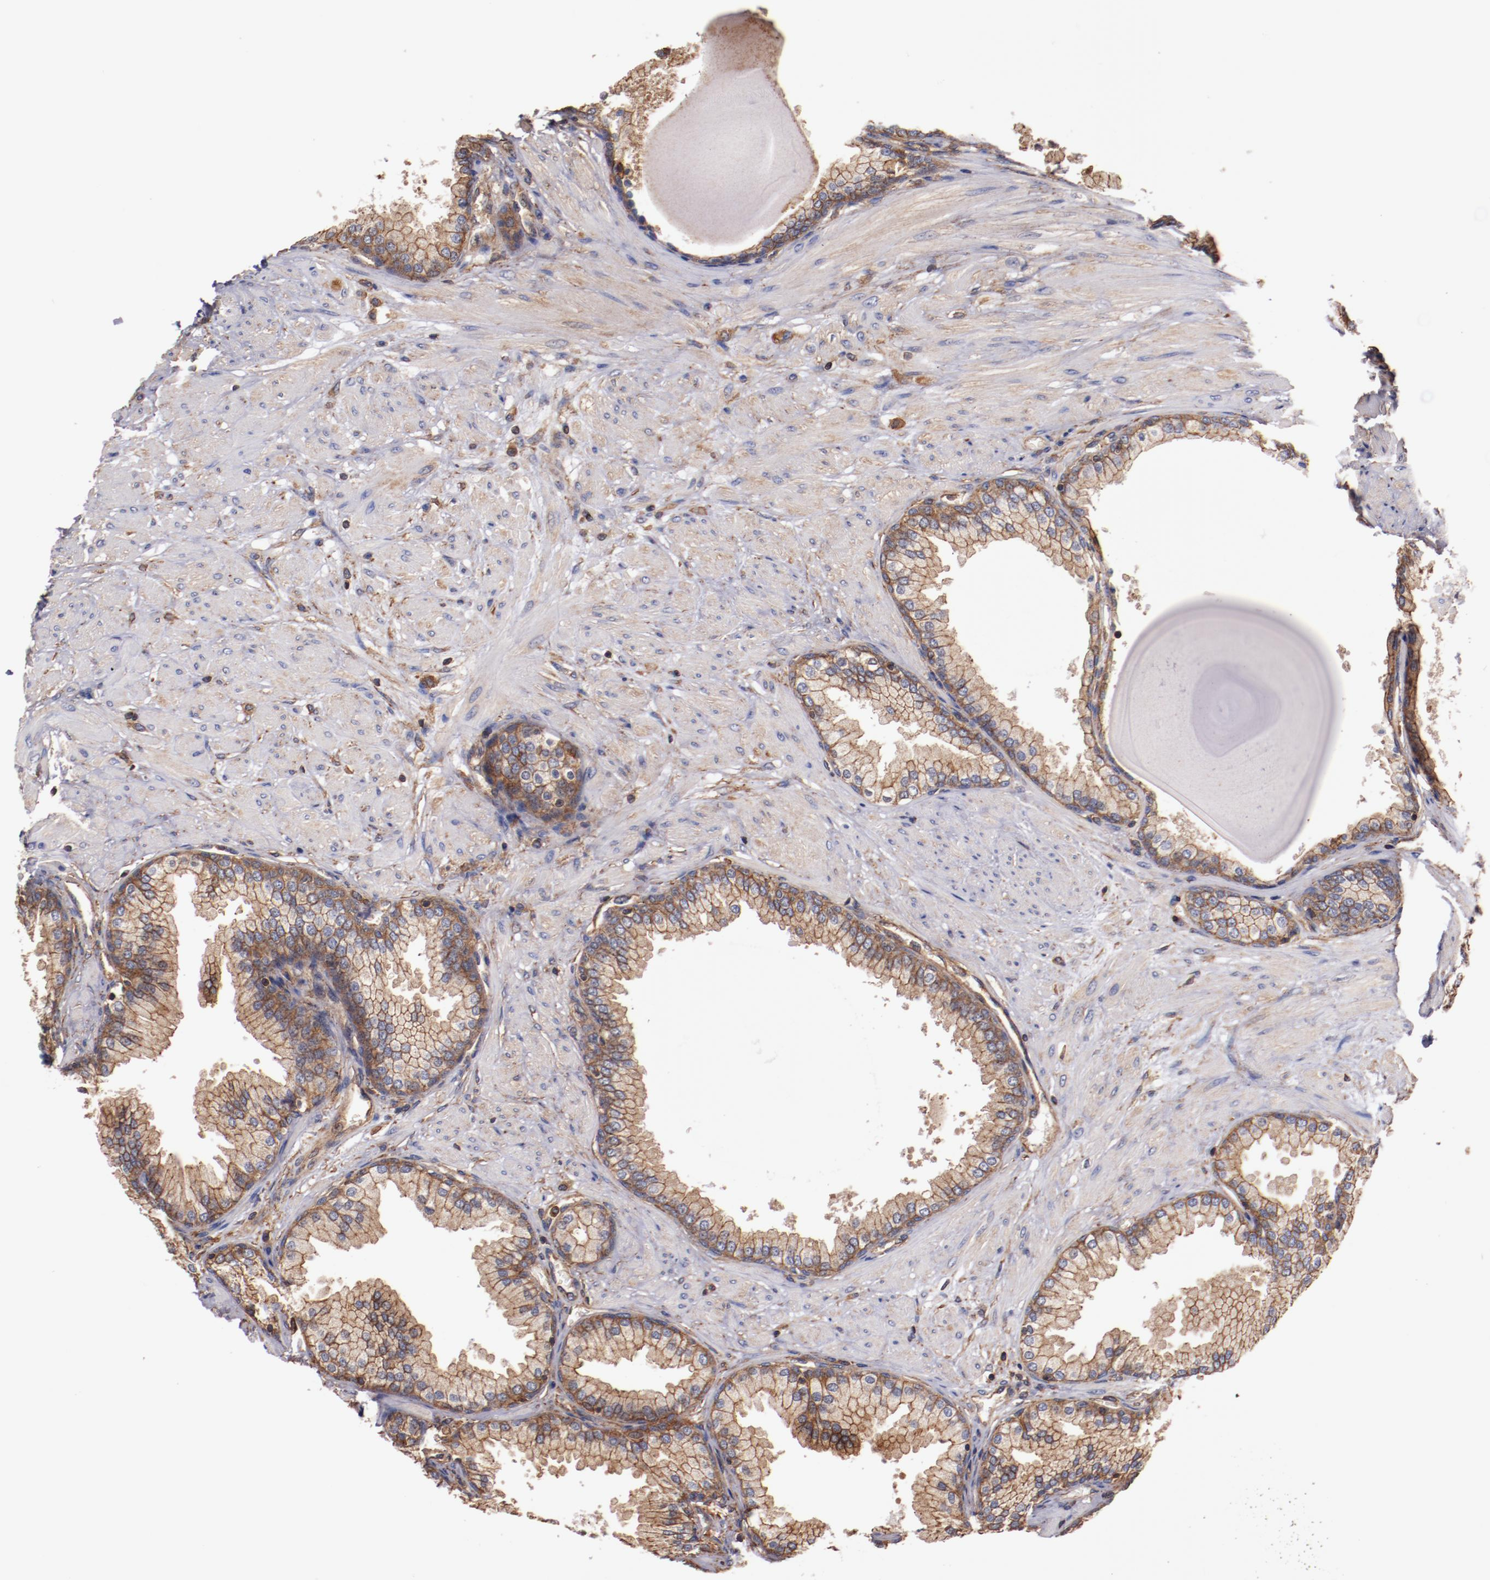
{"staining": {"intensity": "moderate", "quantity": ">75%", "location": "cytoplasmic/membranous"}, "tissue": "prostate", "cell_type": "Glandular cells", "image_type": "normal", "snomed": [{"axis": "morphology", "description": "Normal tissue, NOS"}, {"axis": "topography", "description": "Prostate"}], "caption": "Moderate cytoplasmic/membranous expression for a protein is identified in approximately >75% of glandular cells of normal prostate using IHC.", "gene": "TMOD3", "patient": {"sex": "male", "age": 51}}